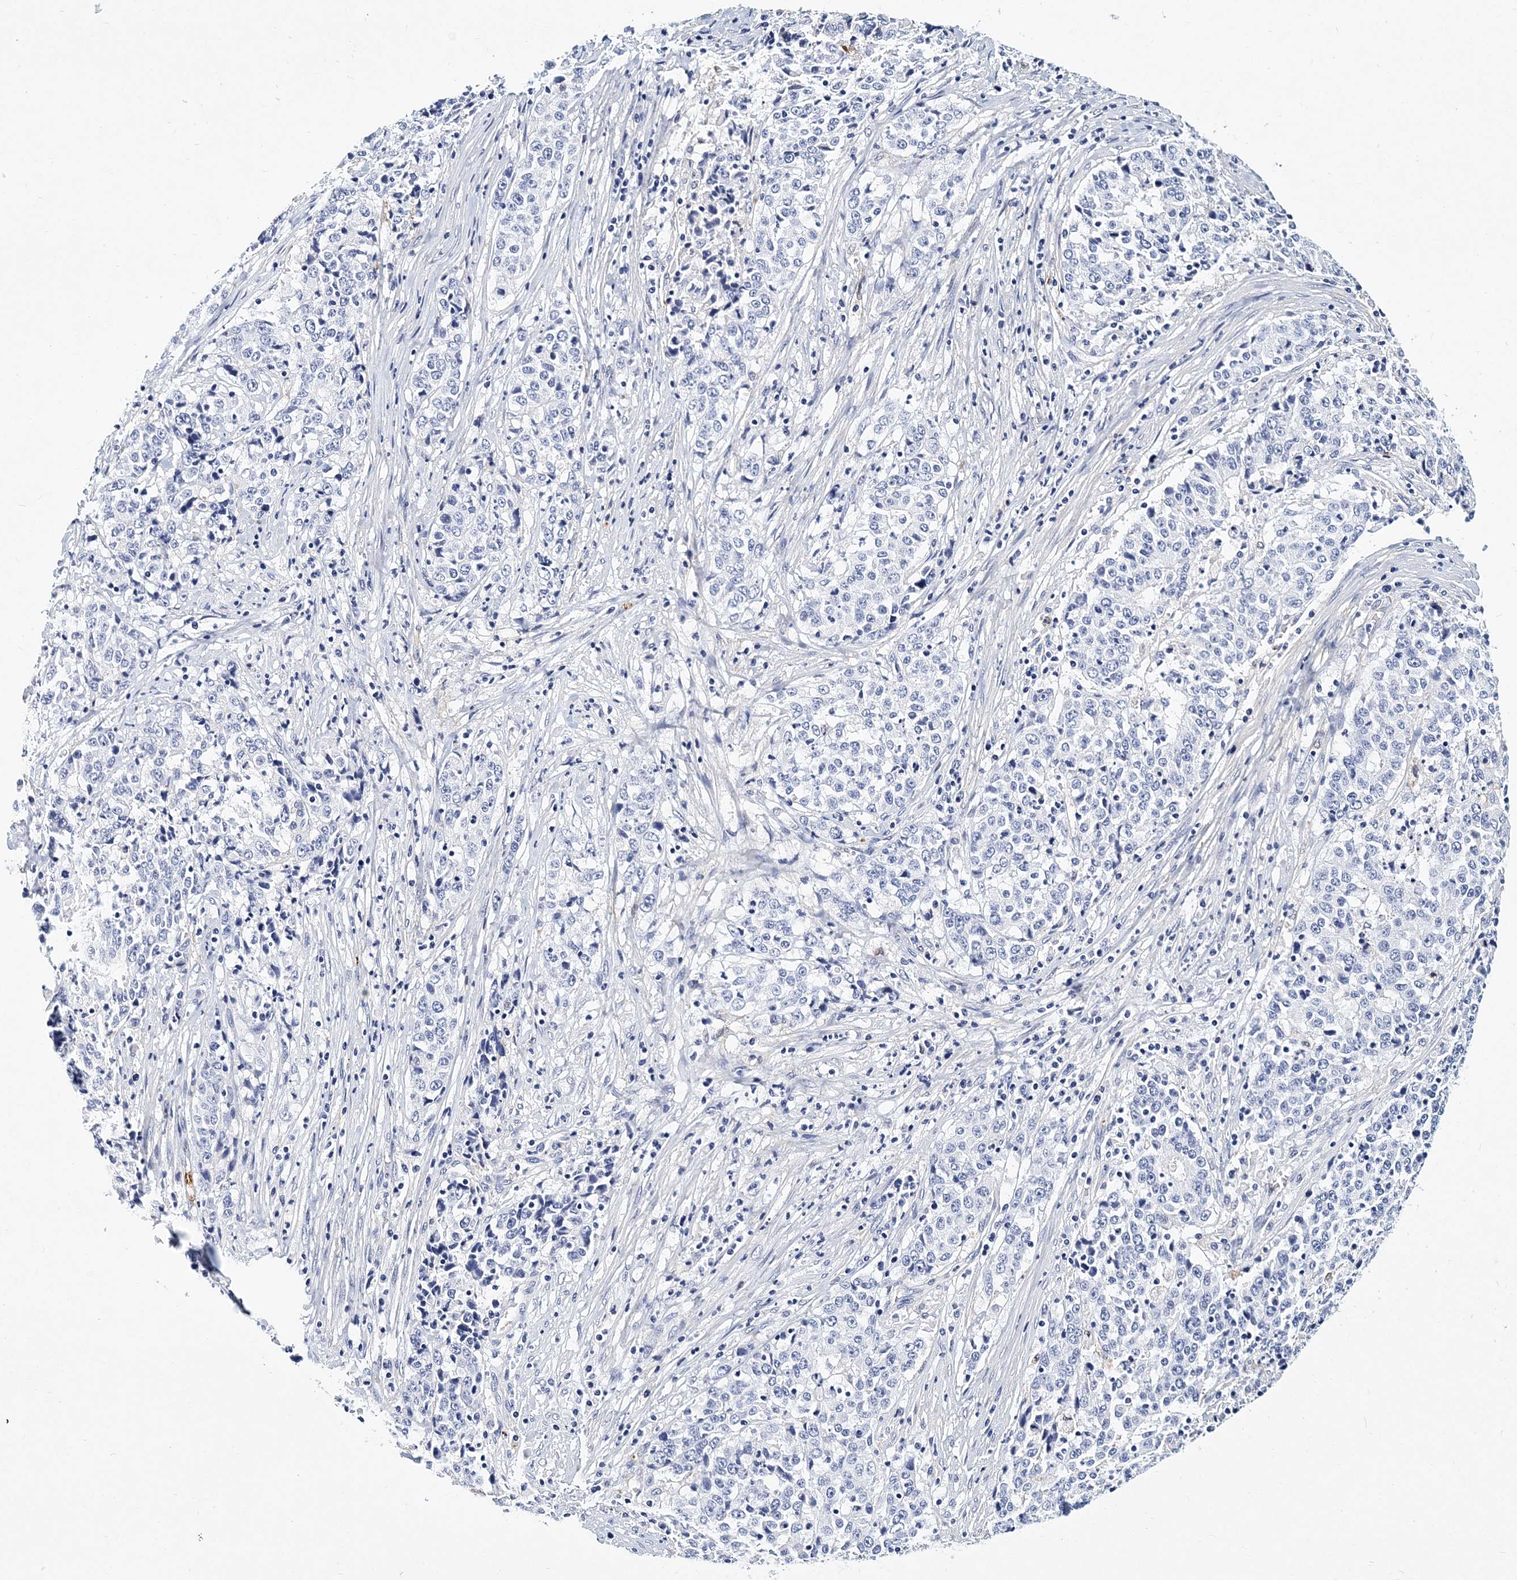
{"staining": {"intensity": "negative", "quantity": "none", "location": "none"}, "tissue": "stomach cancer", "cell_type": "Tumor cells", "image_type": "cancer", "snomed": [{"axis": "morphology", "description": "Adenocarcinoma, NOS"}, {"axis": "topography", "description": "Stomach"}], "caption": "A micrograph of stomach cancer (adenocarcinoma) stained for a protein shows no brown staining in tumor cells. The staining was performed using DAB (3,3'-diaminobenzidine) to visualize the protein expression in brown, while the nuclei were stained in blue with hematoxylin (Magnification: 20x).", "gene": "ITGA2B", "patient": {"sex": "male", "age": 59}}